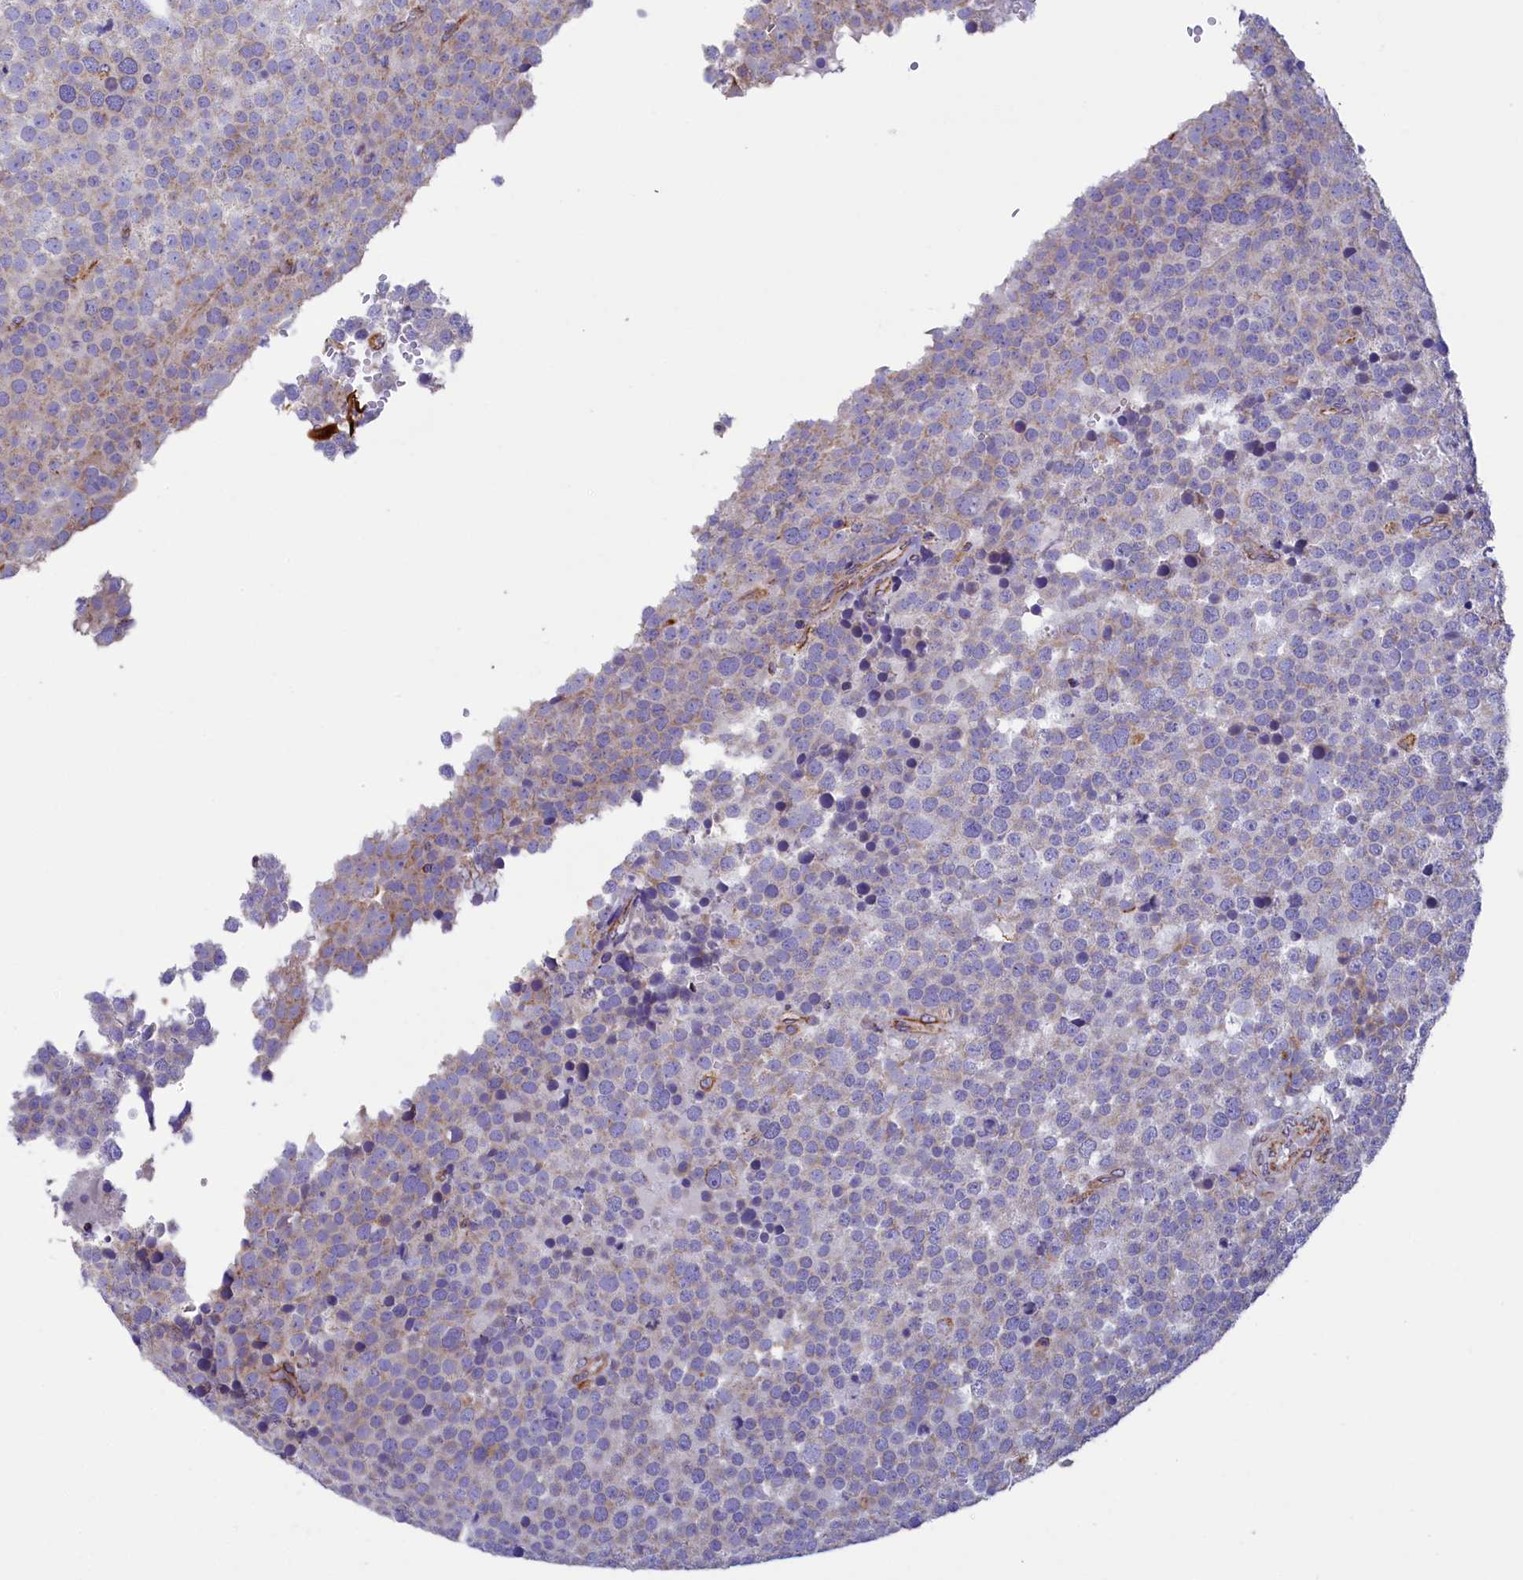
{"staining": {"intensity": "negative", "quantity": "none", "location": "none"}, "tissue": "testis cancer", "cell_type": "Tumor cells", "image_type": "cancer", "snomed": [{"axis": "morphology", "description": "Seminoma, NOS"}, {"axis": "topography", "description": "Testis"}], "caption": "Tumor cells are negative for protein expression in human testis cancer.", "gene": "GATB", "patient": {"sex": "male", "age": 71}}